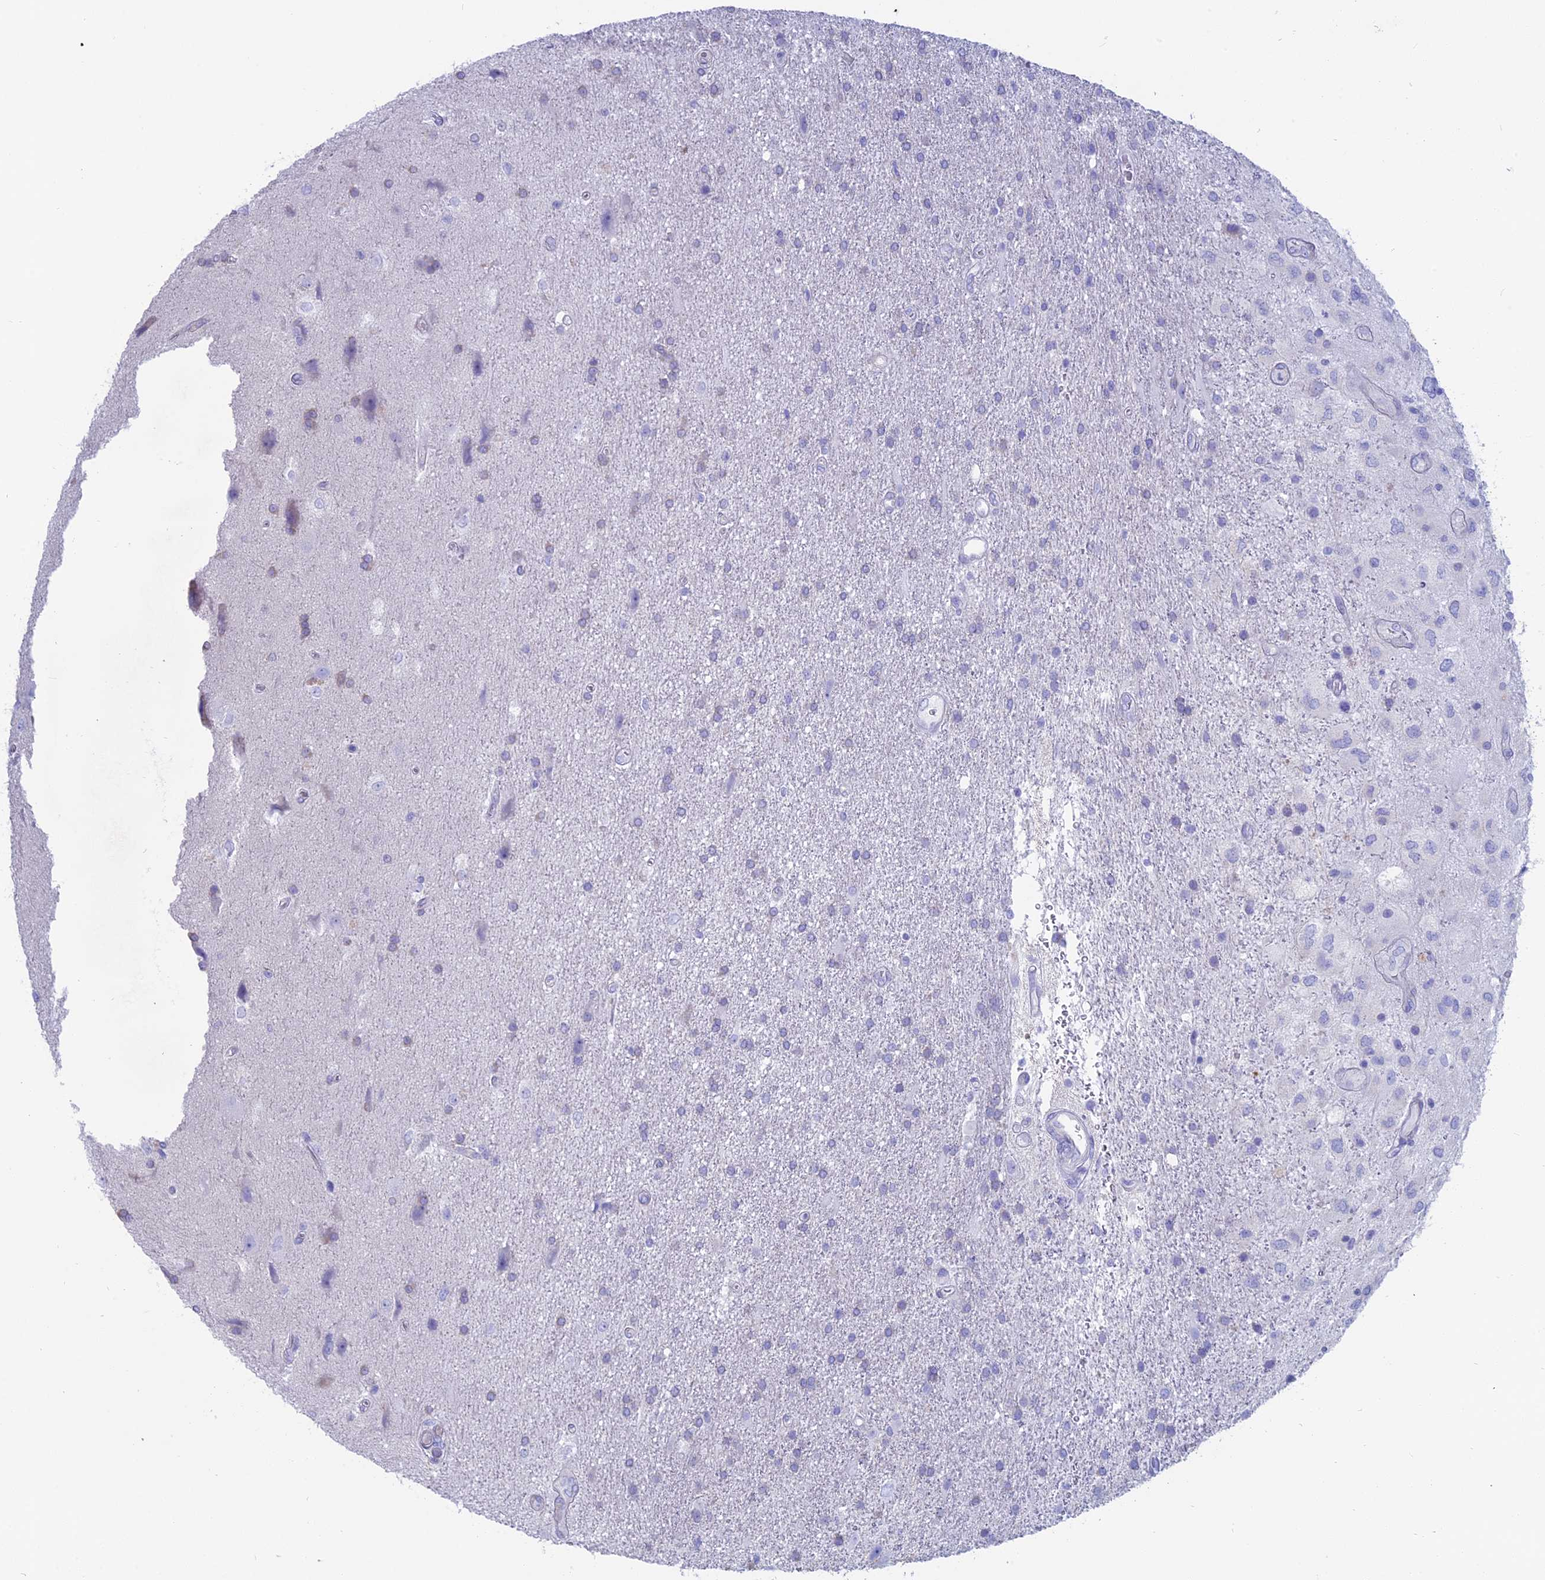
{"staining": {"intensity": "negative", "quantity": "none", "location": "none"}, "tissue": "glioma", "cell_type": "Tumor cells", "image_type": "cancer", "snomed": [{"axis": "morphology", "description": "Glioma, malignant, Low grade"}, {"axis": "topography", "description": "Brain"}], "caption": "High magnification brightfield microscopy of malignant glioma (low-grade) stained with DAB (brown) and counterstained with hematoxylin (blue): tumor cells show no significant expression.", "gene": "OR2AE1", "patient": {"sex": "male", "age": 66}}